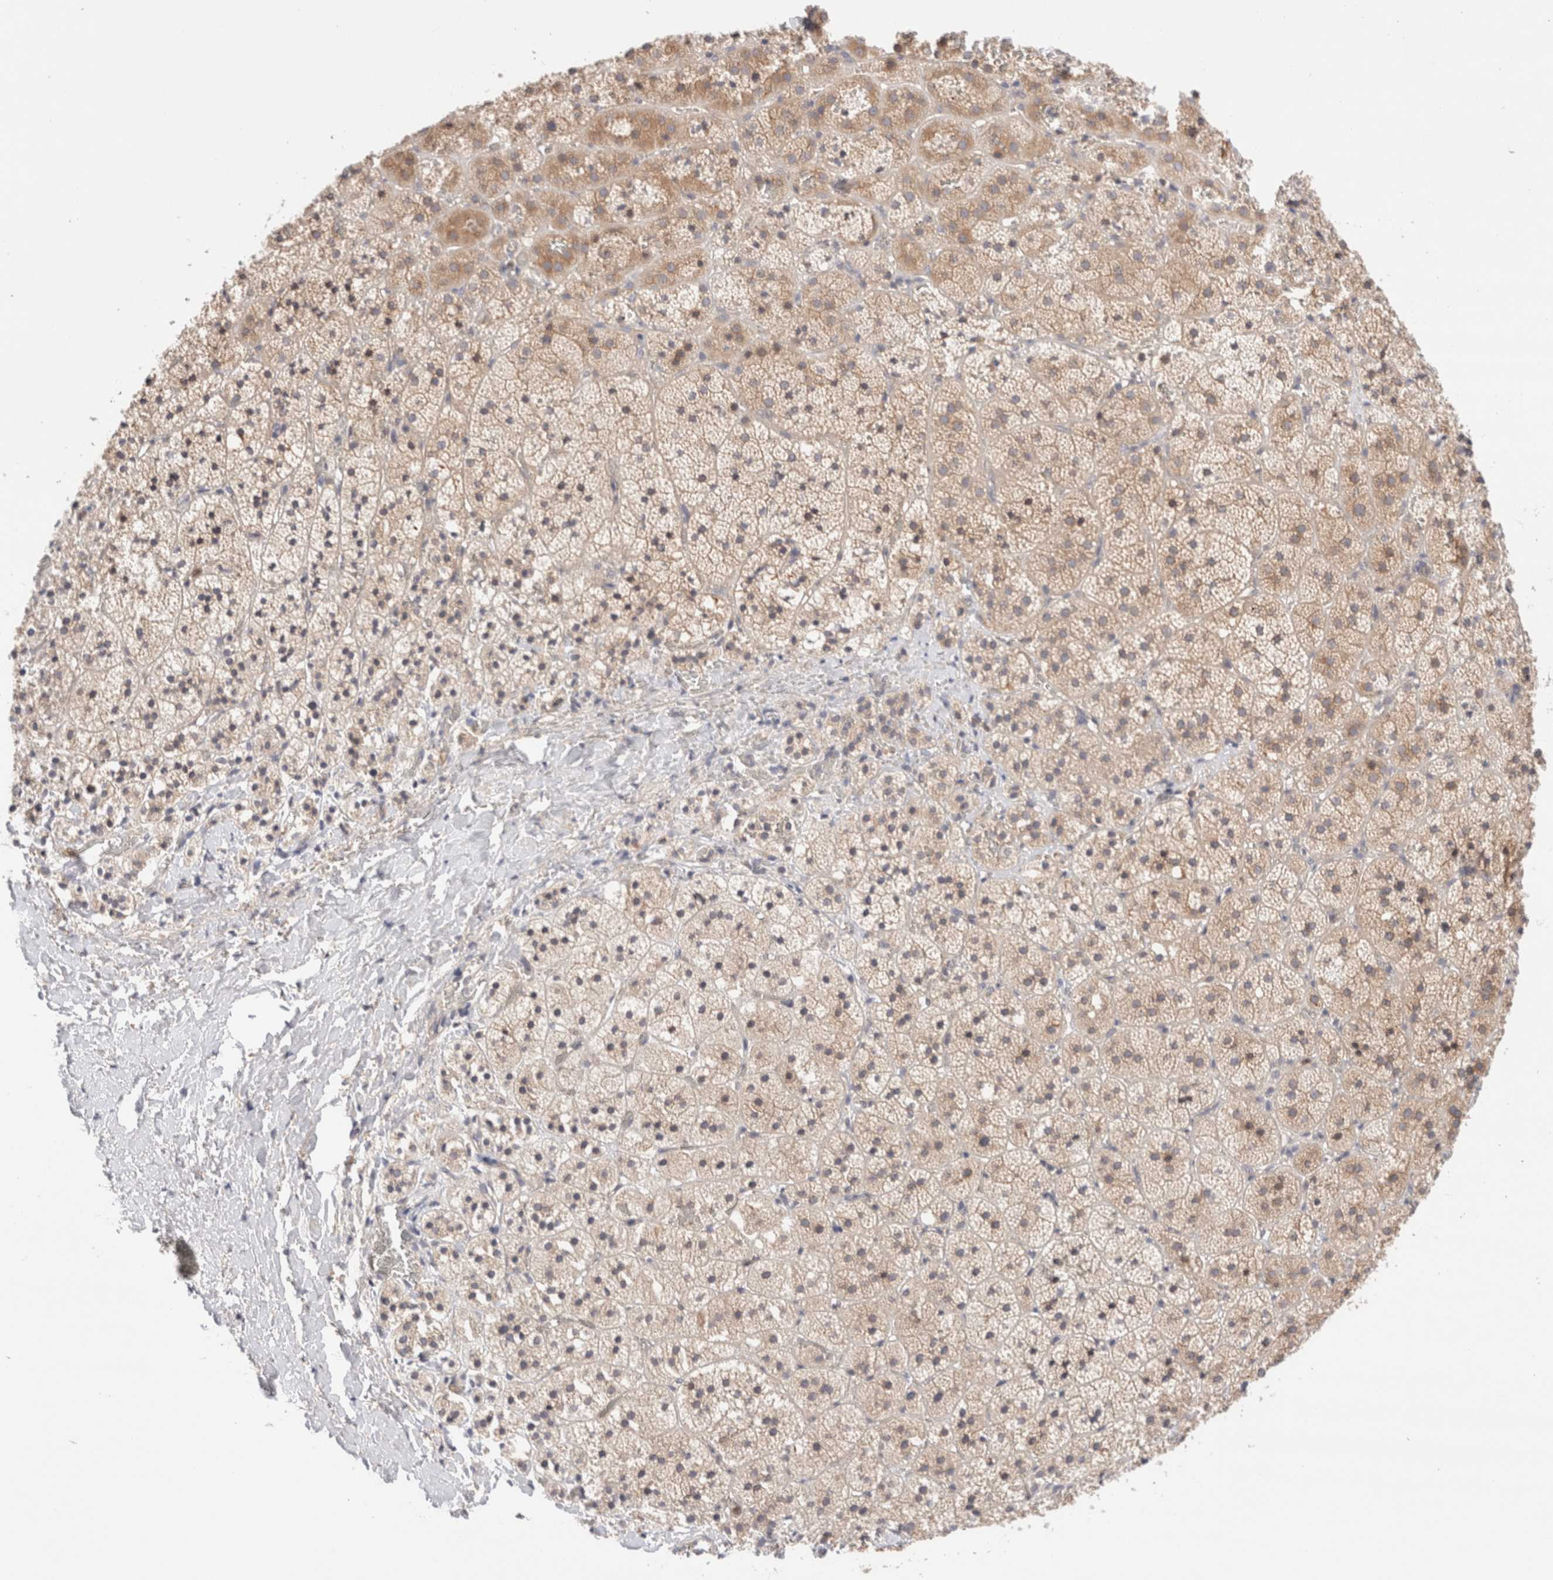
{"staining": {"intensity": "moderate", "quantity": ">75%", "location": "cytoplasmic/membranous"}, "tissue": "adrenal gland", "cell_type": "Glandular cells", "image_type": "normal", "snomed": [{"axis": "morphology", "description": "Normal tissue, NOS"}, {"axis": "topography", "description": "Adrenal gland"}], "caption": "Immunohistochemical staining of benign adrenal gland exhibits medium levels of moderate cytoplasmic/membranous expression in approximately >75% of glandular cells.", "gene": "SIKE1", "patient": {"sex": "female", "age": 44}}